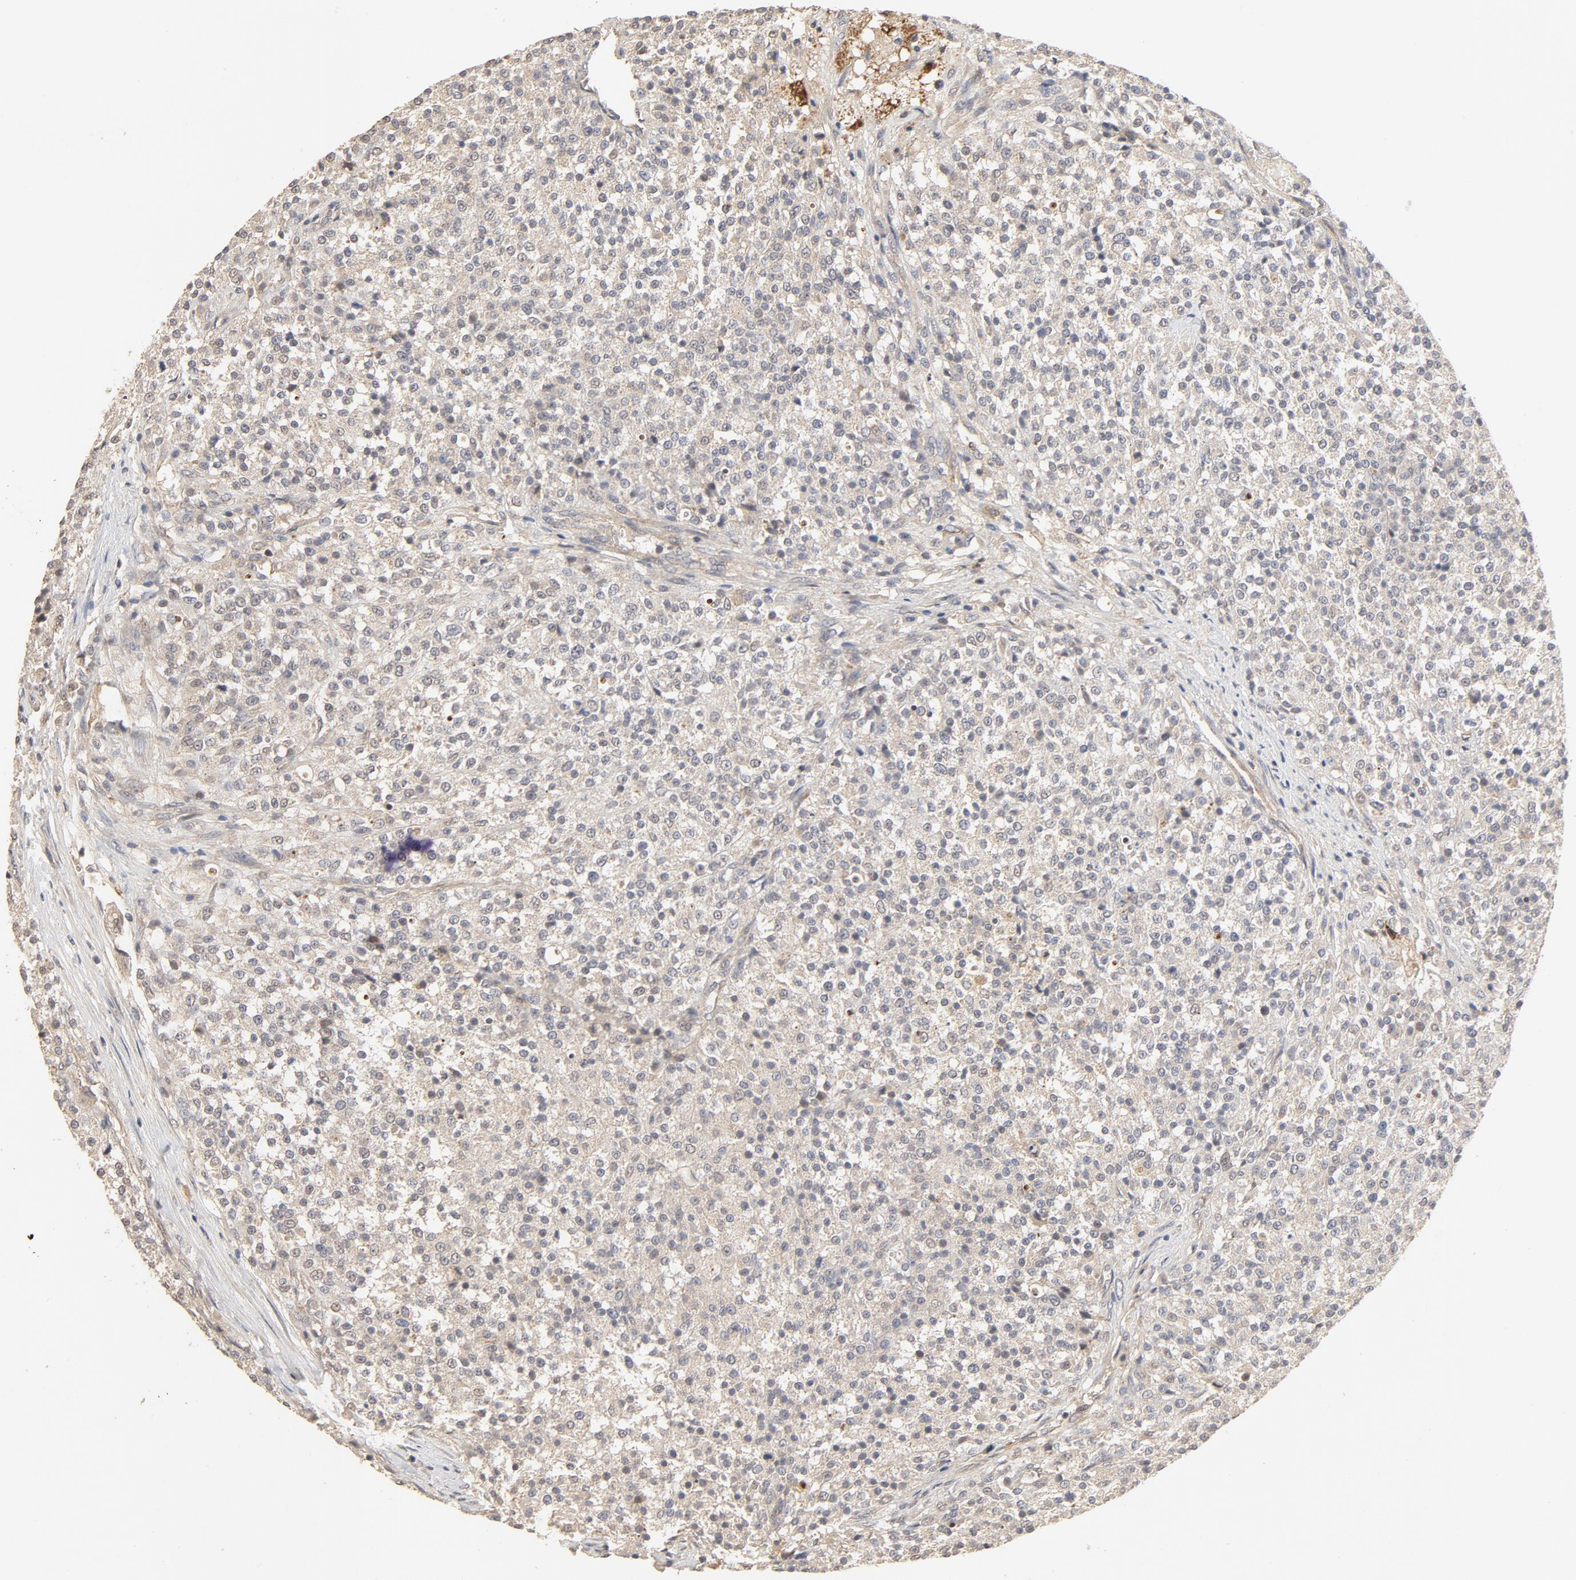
{"staining": {"intensity": "weak", "quantity": ">75%", "location": "cytoplasmic/membranous"}, "tissue": "testis cancer", "cell_type": "Tumor cells", "image_type": "cancer", "snomed": [{"axis": "morphology", "description": "Seminoma, NOS"}, {"axis": "topography", "description": "Testis"}], "caption": "There is low levels of weak cytoplasmic/membranous positivity in tumor cells of testis cancer, as demonstrated by immunohistochemical staining (brown color).", "gene": "IL3RA", "patient": {"sex": "male", "age": 59}}